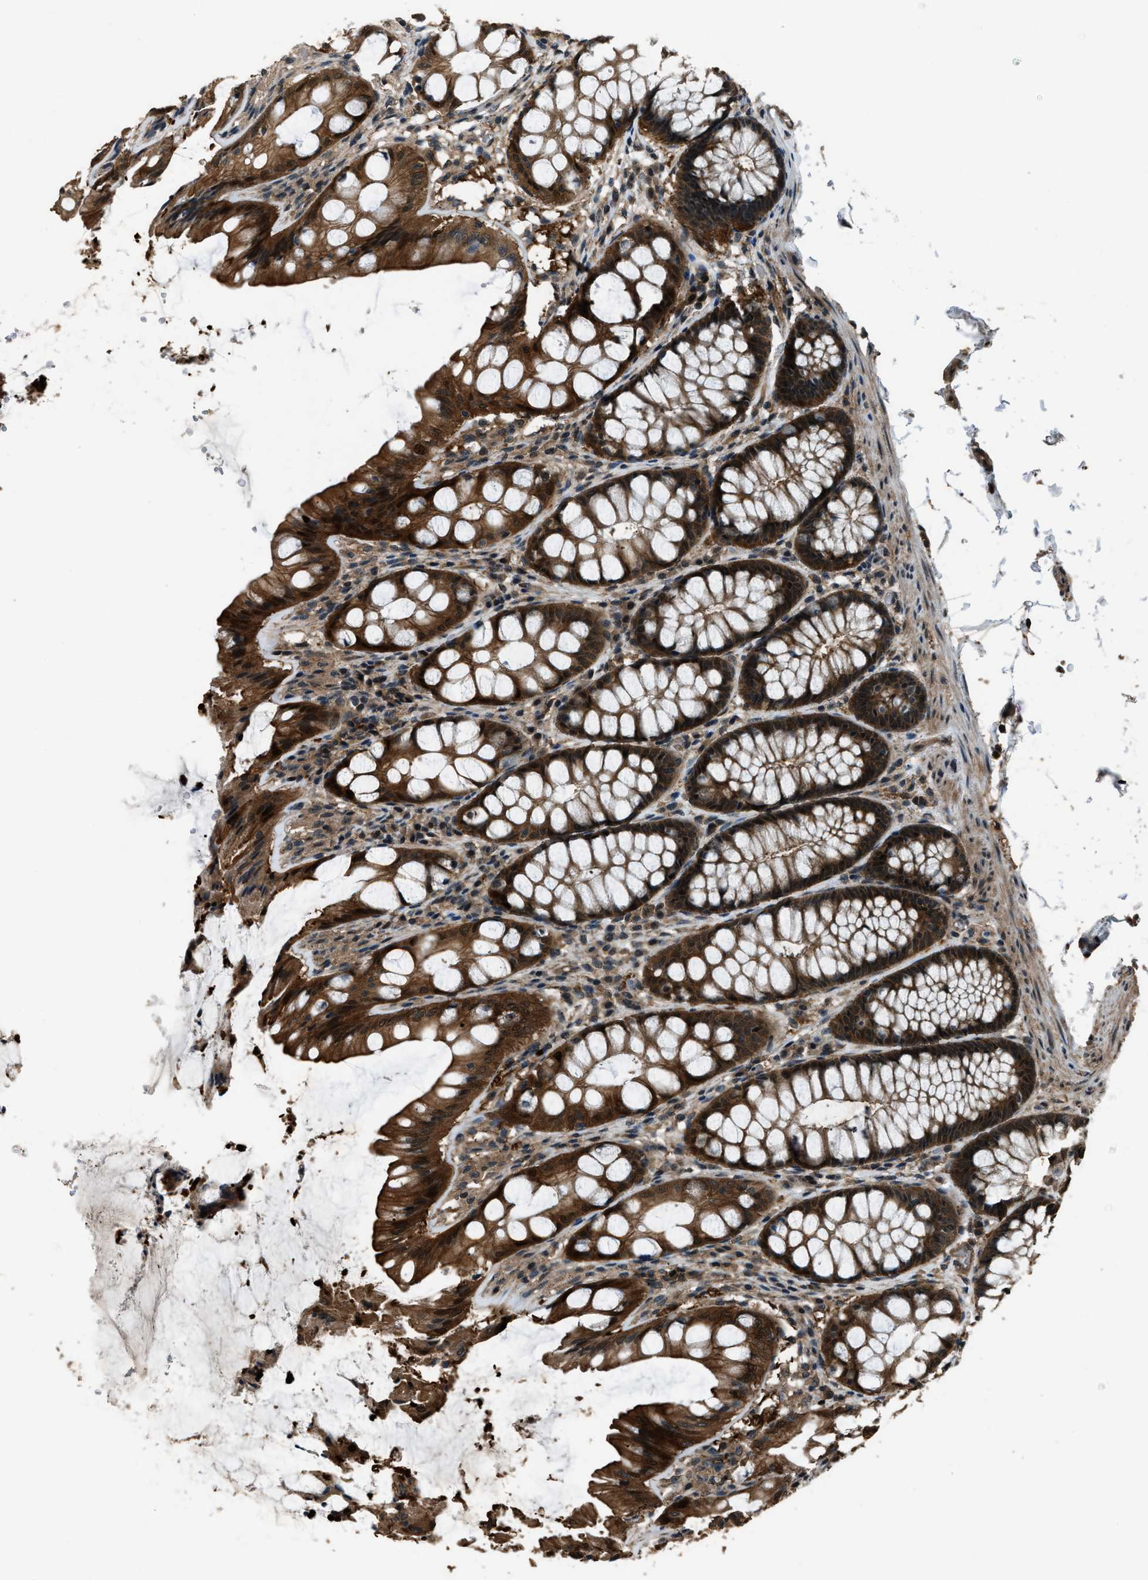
{"staining": {"intensity": "moderate", "quantity": ">75%", "location": "cytoplasmic/membranous"}, "tissue": "colon", "cell_type": "Endothelial cells", "image_type": "normal", "snomed": [{"axis": "morphology", "description": "Normal tissue, NOS"}, {"axis": "topography", "description": "Colon"}], "caption": "DAB immunohistochemical staining of normal colon exhibits moderate cytoplasmic/membranous protein positivity in about >75% of endothelial cells.", "gene": "NUDCD3", "patient": {"sex": "male", "age": 47}}